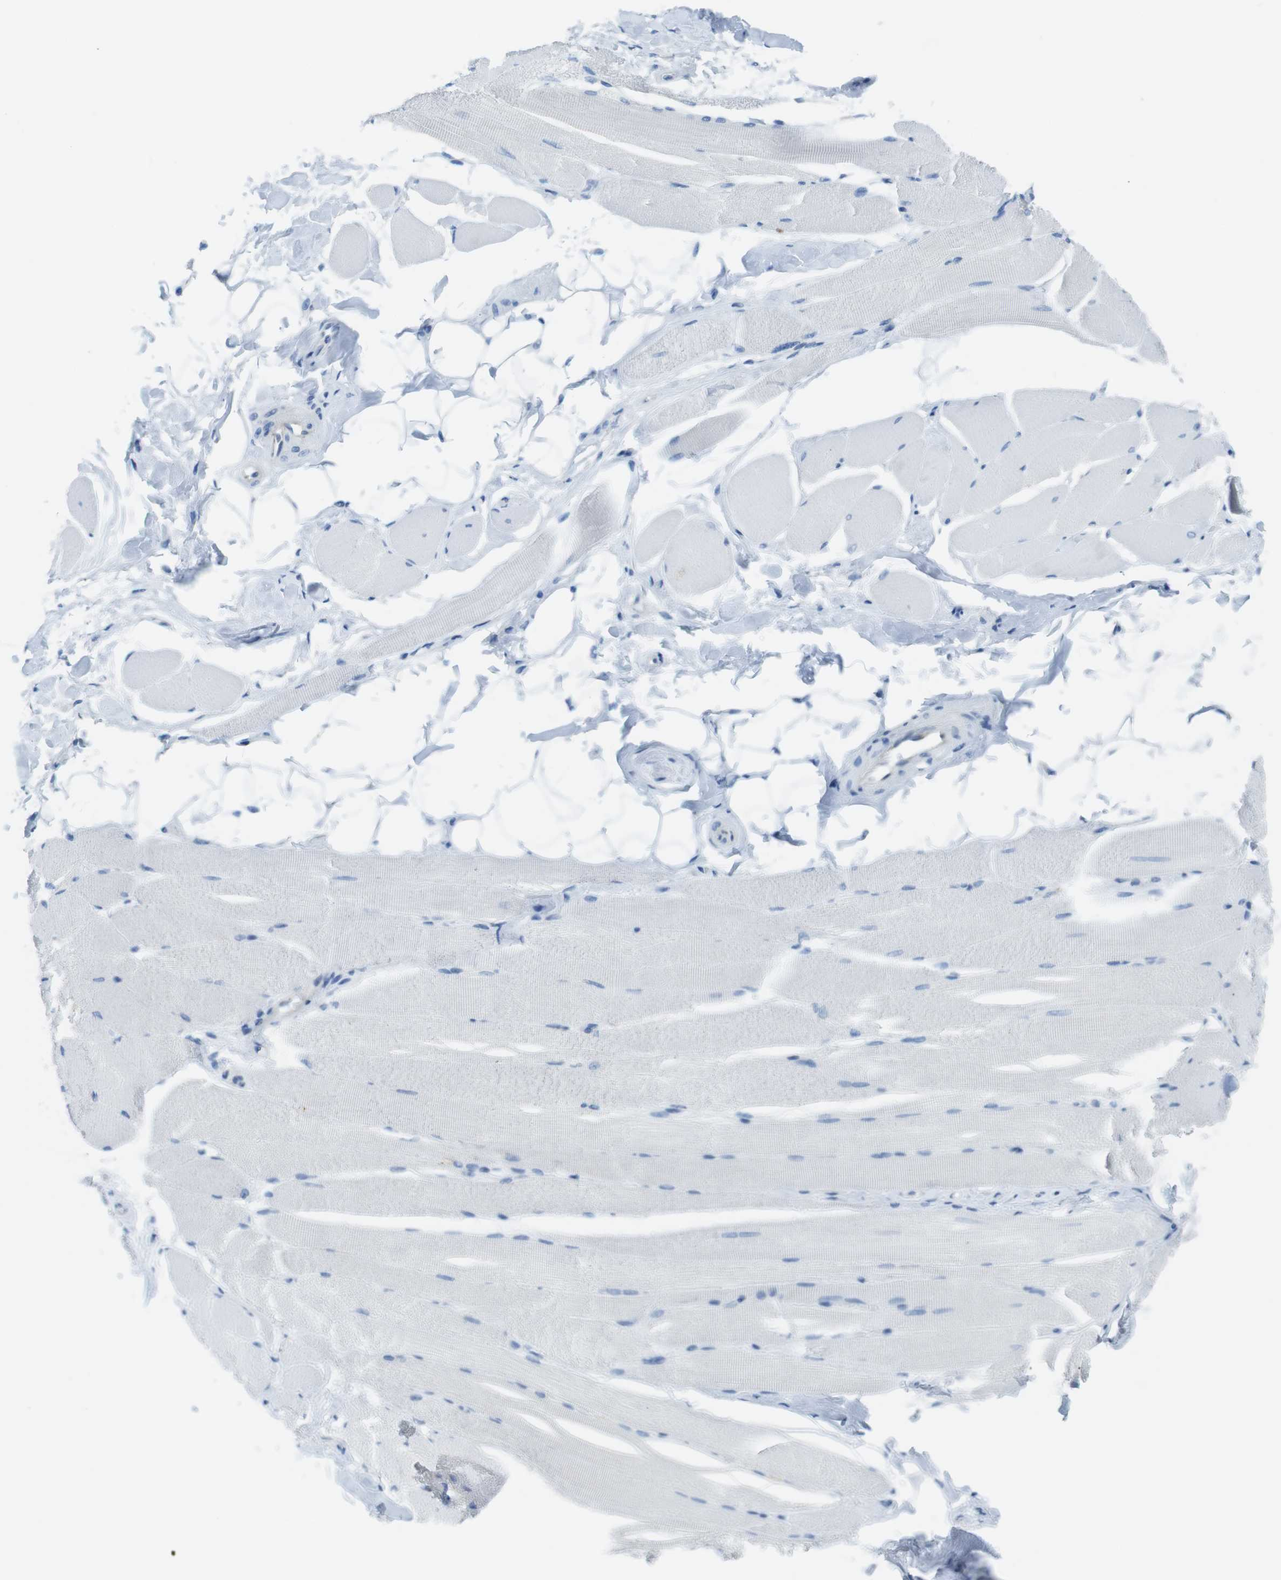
{"staining": {"intensity": "negative", "quantity": "none", "location": "none"}, "tissue": "skeletal muscle", "cell_type": "Myocytes", "image_type": "normal", "snomed": [{"axis": "morphology", "description": "Normal tissue, NOS"}, {"axis": "topography", "description": "Skeletal muscle"}, {"axis": "topography", "description": "Peripheral nerve tissue"}], "caption": "This is a image of IHC staining of unremarkable skeletal muscle, which shows no expression in myocytes.", "gene": "CLPTM1L", "patient": {"sex": "female", "age": 84}}